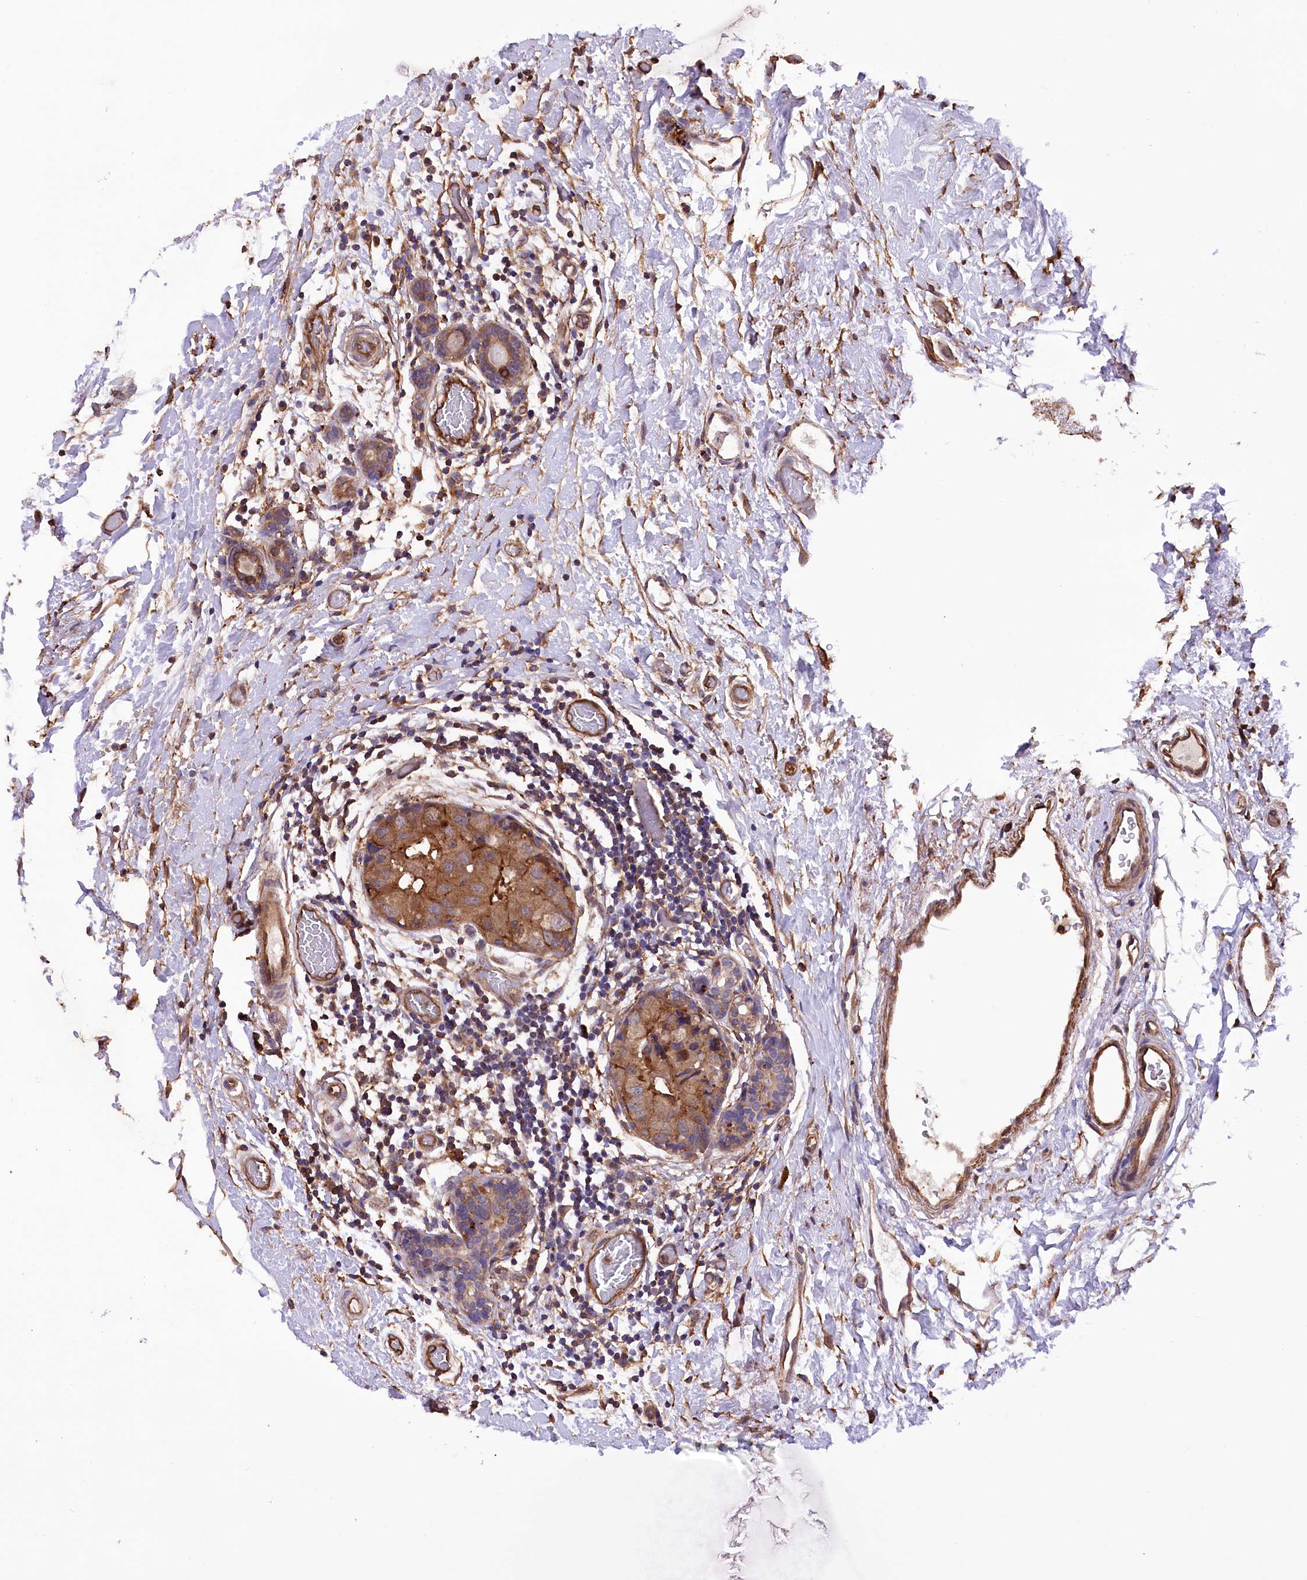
{"staining": {"intensity": "moderate", "quantity": ">75%", "location": "cytoplasmic/membranous"}, "tissue": "breast cancer", "cell_type": "Tumor cells", "image_type": "cancer", "snomed": [{"axis": "morphology", "description": "Duct carcinoma"}, {"axis": "topography", "description": "Breast"}], "caption": "Tumor cells show medium levels of moderate cytoplasmic/membranous staining in approximately >75% of cells in human breast cancer (invasive ductal carcinoma).", "gene": "DPP3", "patient": {"sex": "female", "age": 62}}